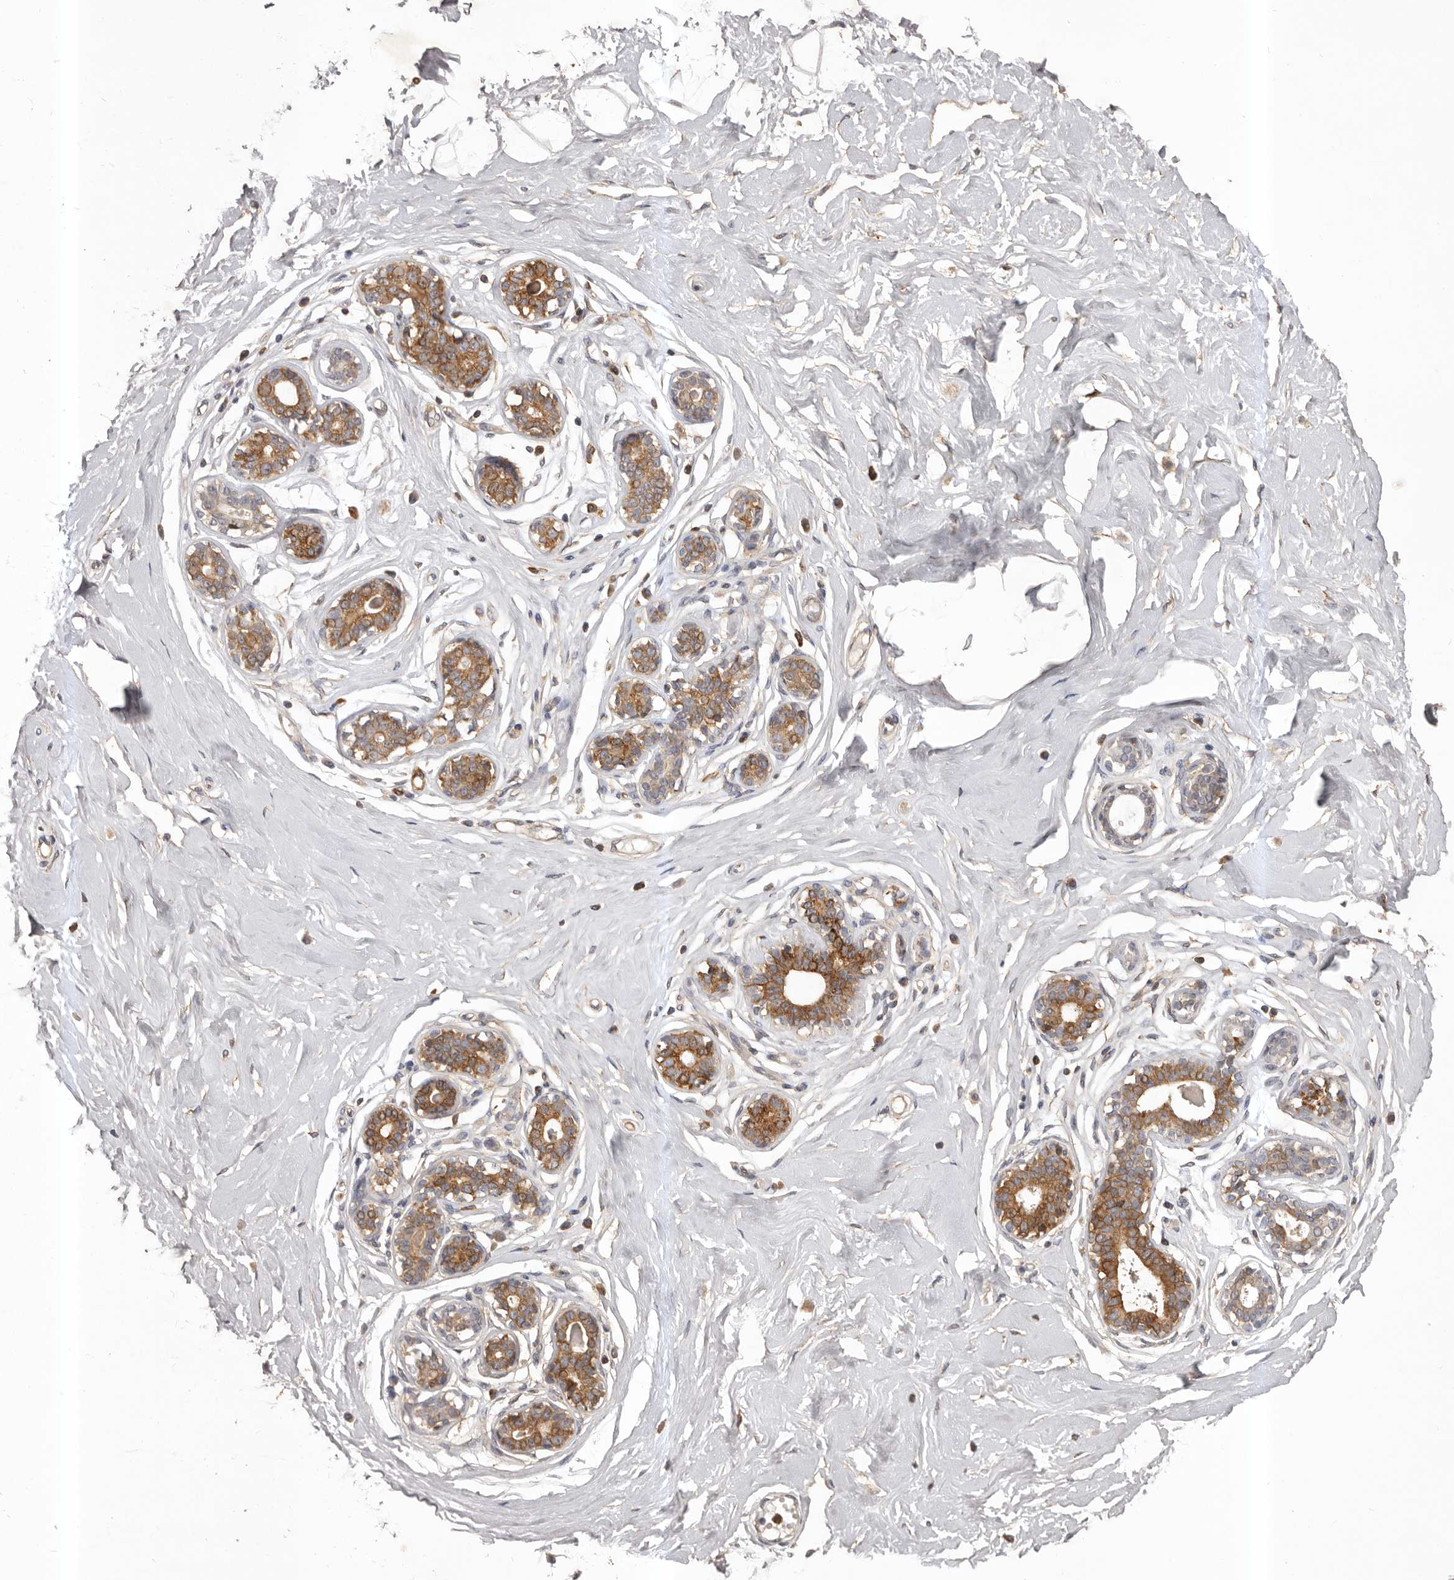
{"staining": {"intensity": "weak", "quantity": ">75%", "location": "cytoplasmic/membranous"}, "tissue": "breast", "cell_type": "Adipocytes", "image_type": "normal", "snomed": [{"axis": "morphology", "description": "Normal tissue, NOS"}, {"axis": "morphology", "description": "Adenoma, NOS"}, {"axis": "topography", "description": "Breast"}], "caption": "DAB (3,3'-diaminobenzidine) immunohistochemical staining of benign breast displays weak cytoplasmic/membranous protein positivity in approximately >75% of adipocytes.", "gene": "GLIPR2", "patient": {"sex": "female", "age": 23}}